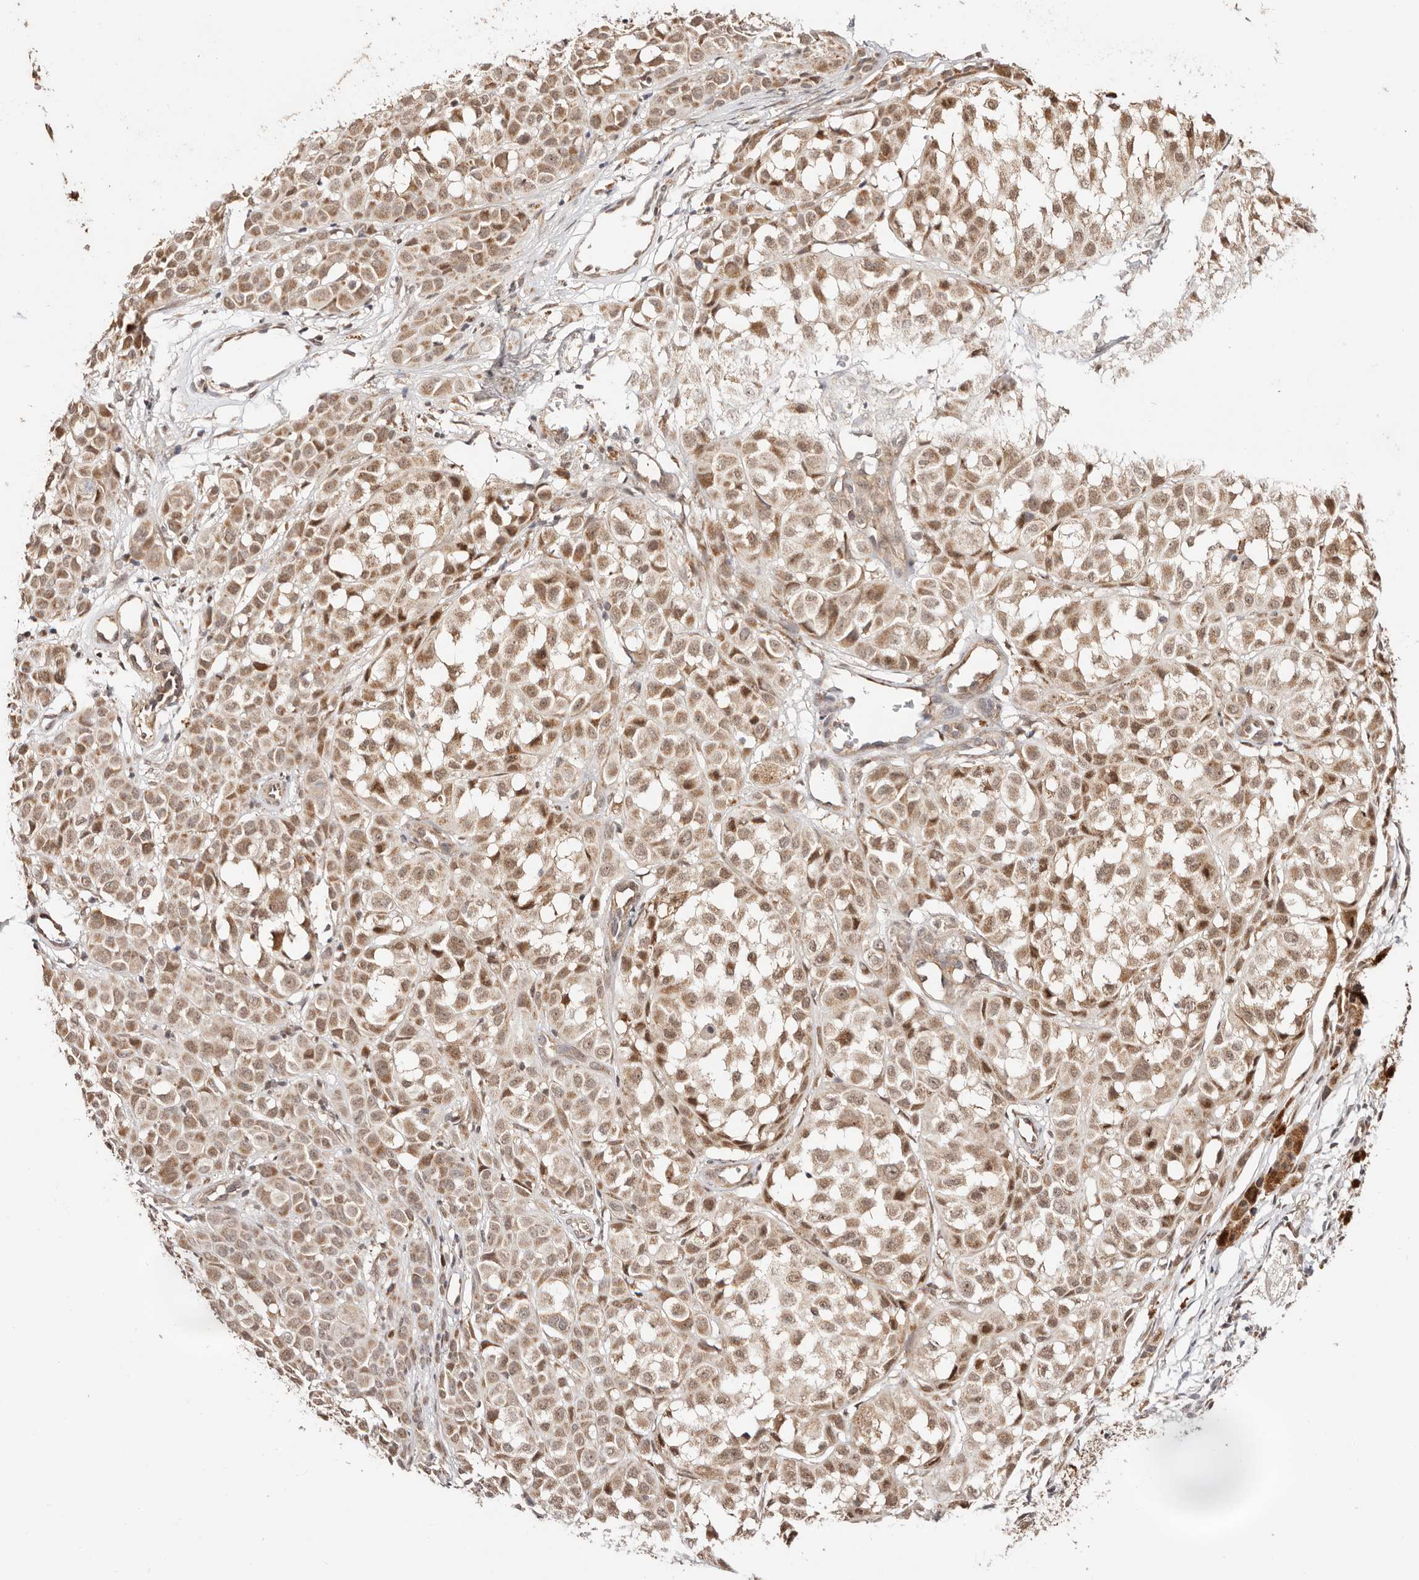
{"staining": {"intensity": "moderate", "quantity": ">75%", "location": "nuclear"}, "tissue": "melanoma", "cell_type": "Tumor cells", "image_type": "cancer", "snomed": [{"axis": "morphology", "description": "Malignant melanoma, NOS"}, {"axis": "topography", "description": "Skin of leg"}], "caption": "A high-resolution image shows IHC staining of malignant melanoma, which displays moderate nuclear expression in approximately >75% of tumor cells.", "gene": "CTNNBL1", "patient": {"sex": "female", "age": 72}}